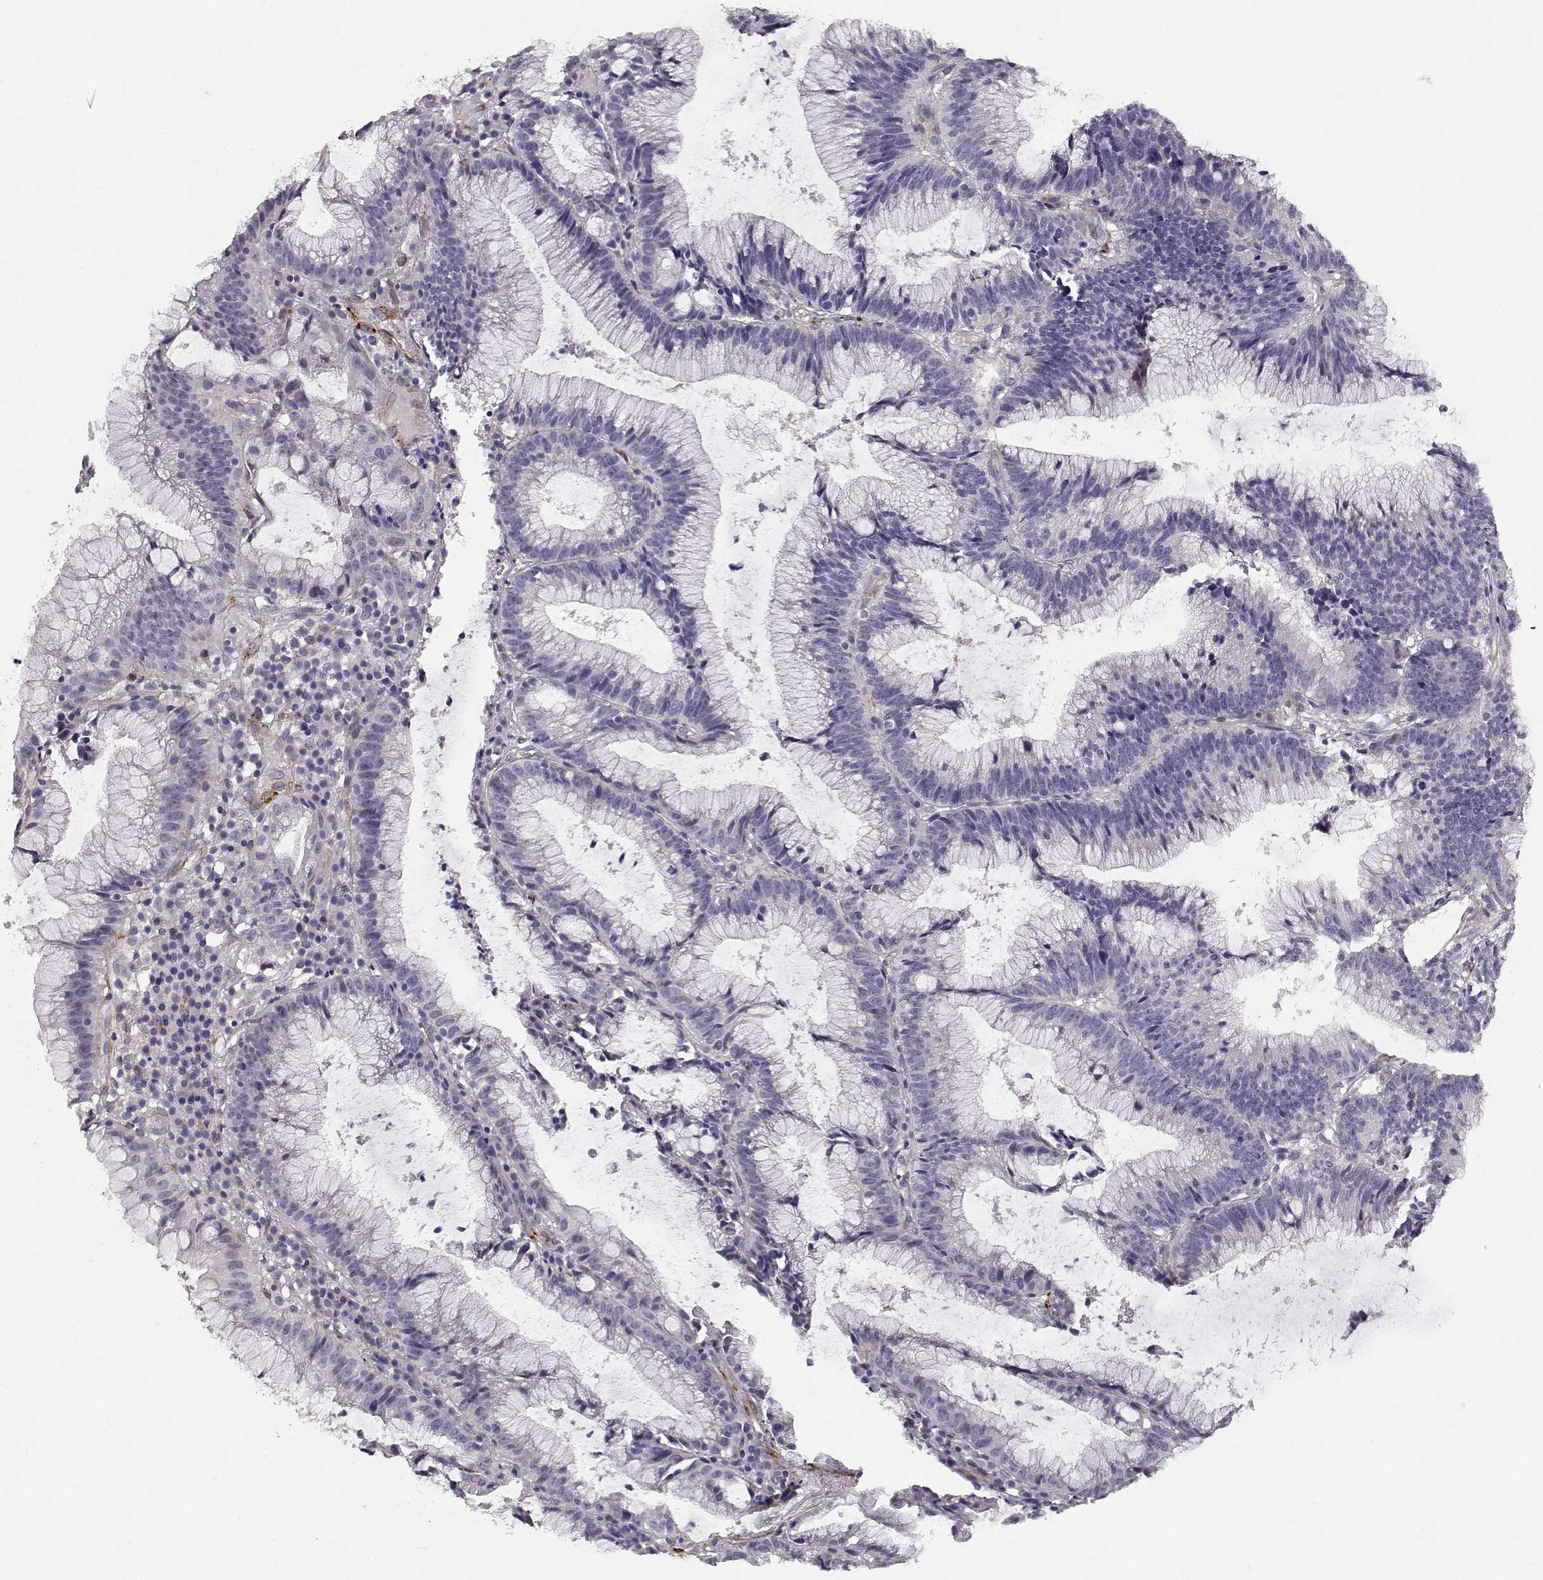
{"staining": {"intensity": "negative", "quantity": "none", "location": "none"}, "tissue": "colorectal cancer", "cell_type": "Tumor cells", "image_type": "cancer", "snomed": [{"axis": "morphology", "description": "Adenocarcinoma, NOS"}, {"axis": "topography", "description": "Colon"}], "caption": "Immunohistochemistry (IHC) micrograph of colorectal cancer (adenocarcinoma) stained for a protein (brown), which shows no expression in tumor cells.", "gene": "LAMC1", "patient": {"sex": "female", "age": 78}}